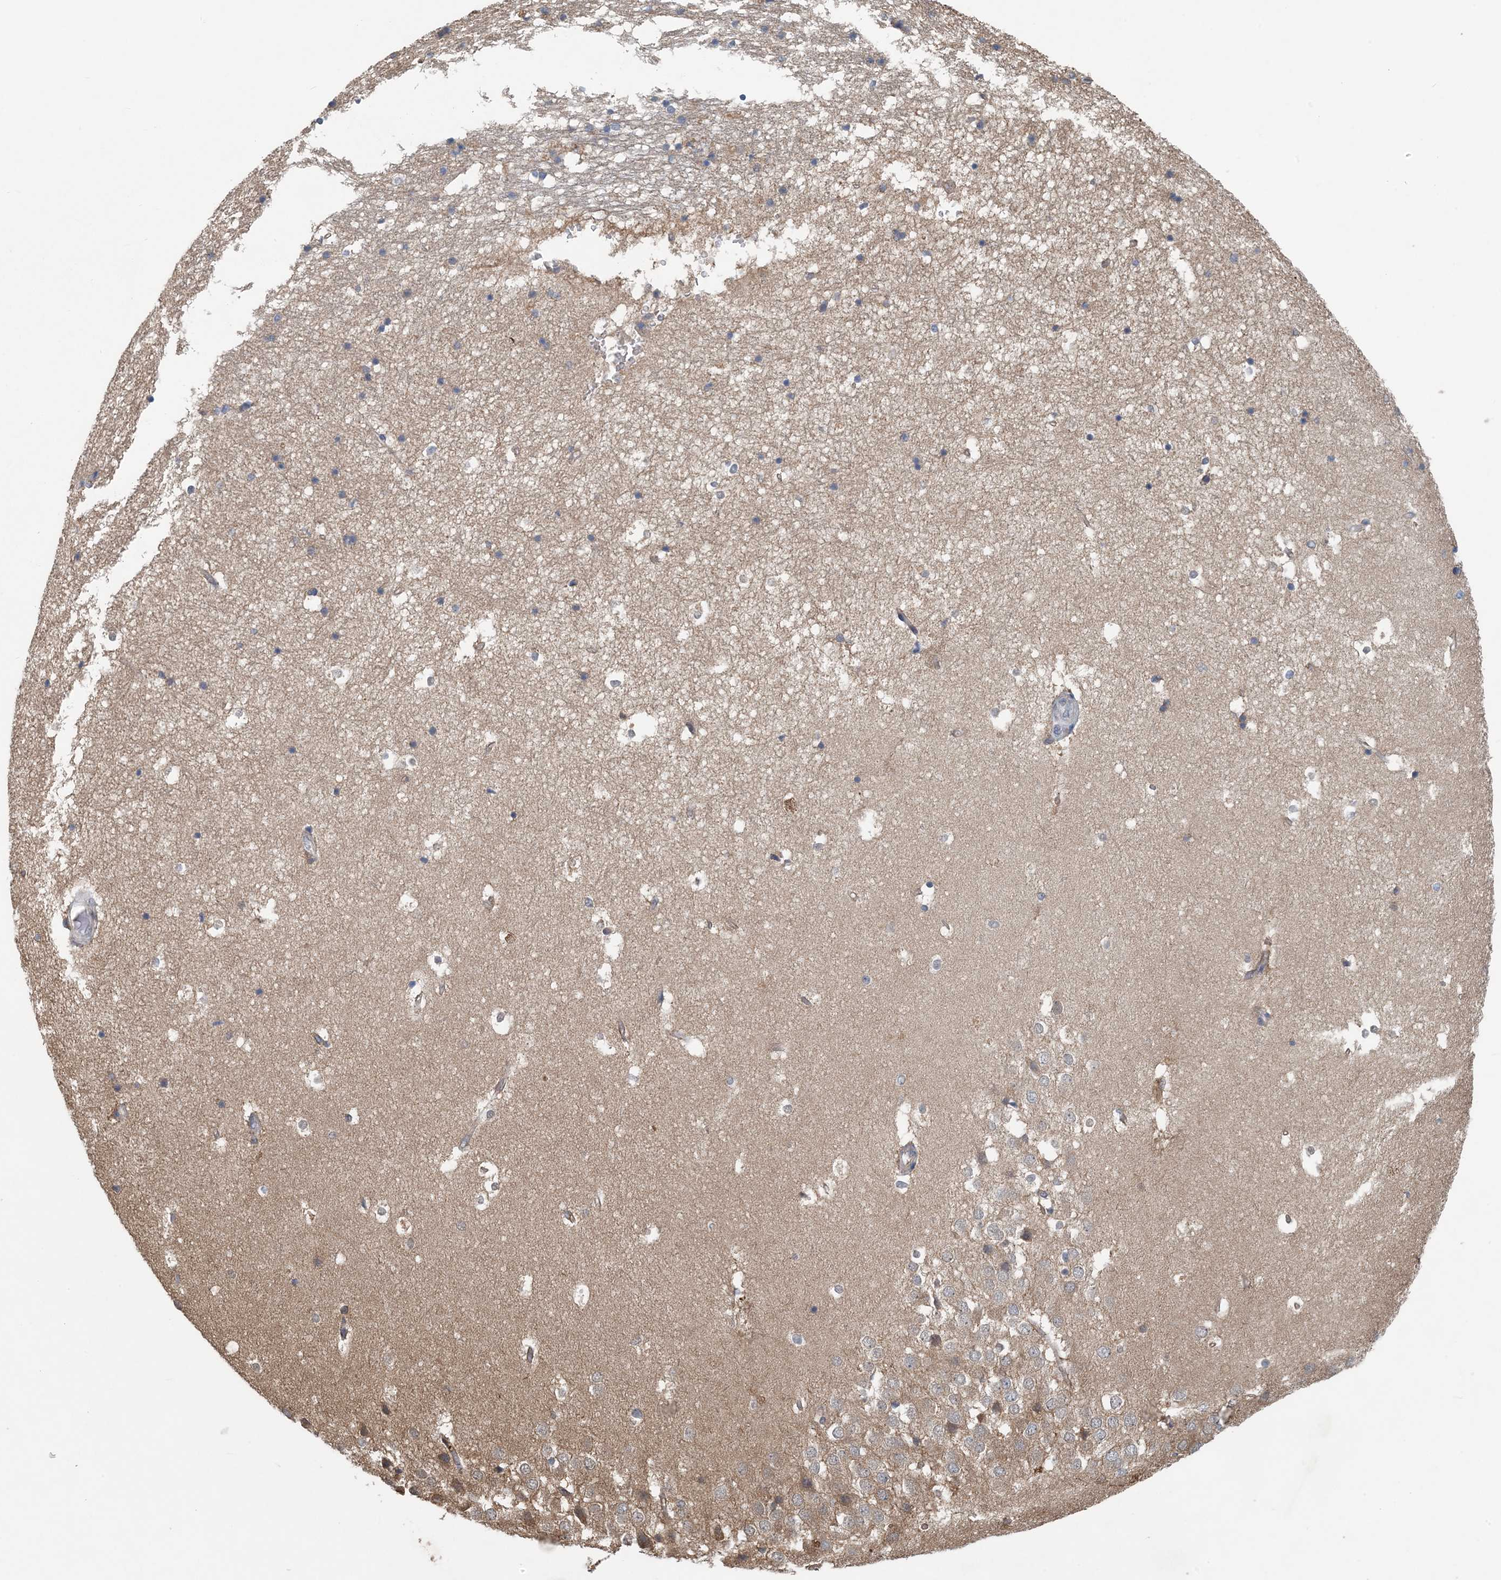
{"staining": {"intensity": "weak", "quantity": "25%-75%", "location": "cytoplasmic/membranous"}, "tissue": "hippocampus", "cell_type": "Glial cells", "image_type": "normal", "snomed": [{"axis": "morphology", "description": "Normal tissue, NOS"}, {"axis": "topography", "description": "Hippocampus"}], "caption": "High-power microscopy captured an immunohistochemistry (IHC) image of normal hippocampus, revealing weak cytoplasmic/membranous staining in about 25%-75% of glial cells.", "gene": "HIKESHI", "patient": {"sex": "female", "age": 52}}